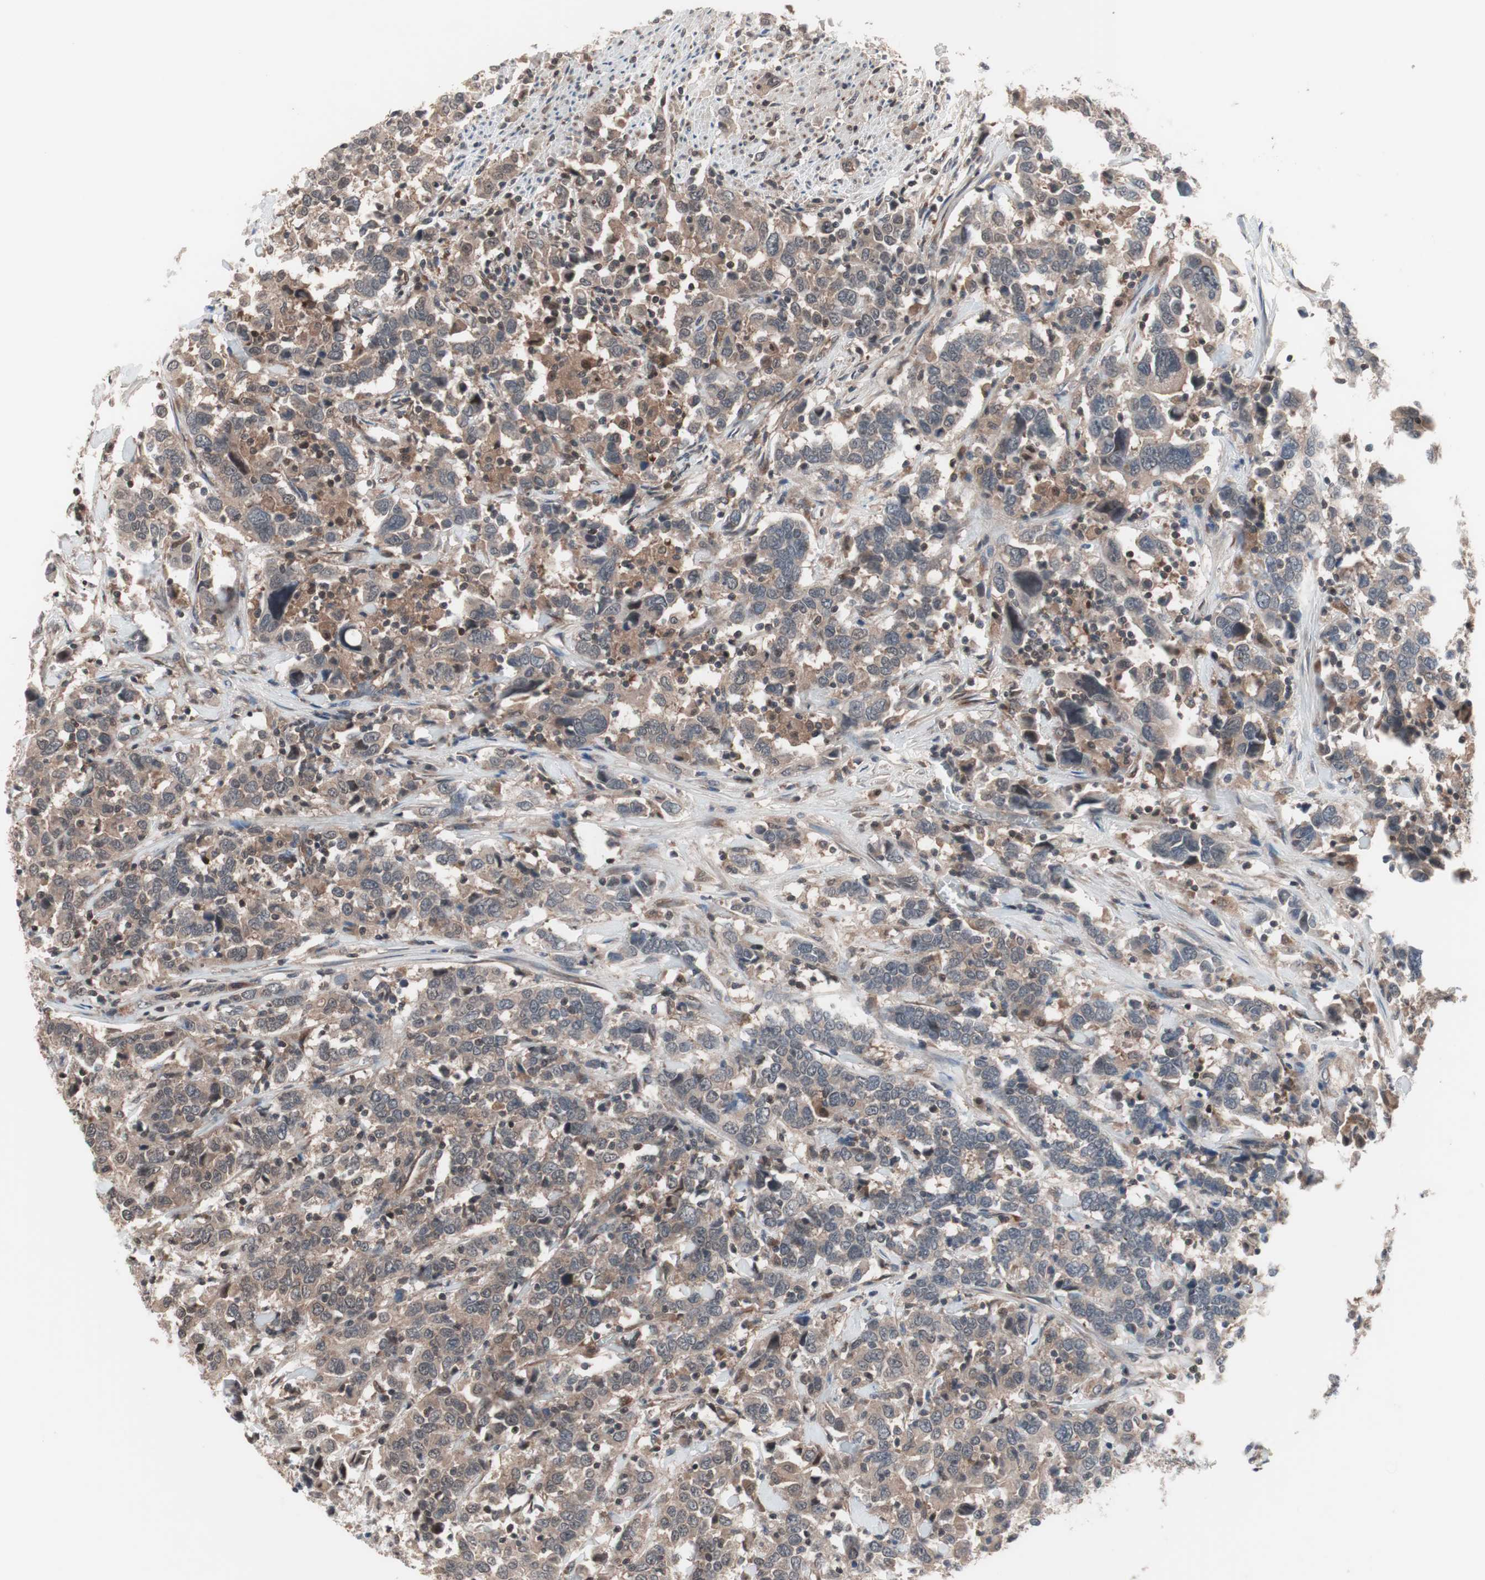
{"staining": {"intensity": "weak", "quantity": "<25%", "location": "cytoplasmic/membranous,nuclear"}, "tissue": "urothelial cancer", "cell_type": "Tumor cells", "image_type": "cancer", "snomed": [{"axis": "morphology", "description": "Urothelial carcinoma, High grade"}, {"axis": "topography", "description": "Urinary bladder"}], "caption": "DAB (3,3'-diaminobenzidine) immunohistochemical staining of high-grade urothelial carcinoma demonstrates no significant staining in tumor cells.", "gene": "IRS1", "patient": {"sex": "male", "age": 61}}